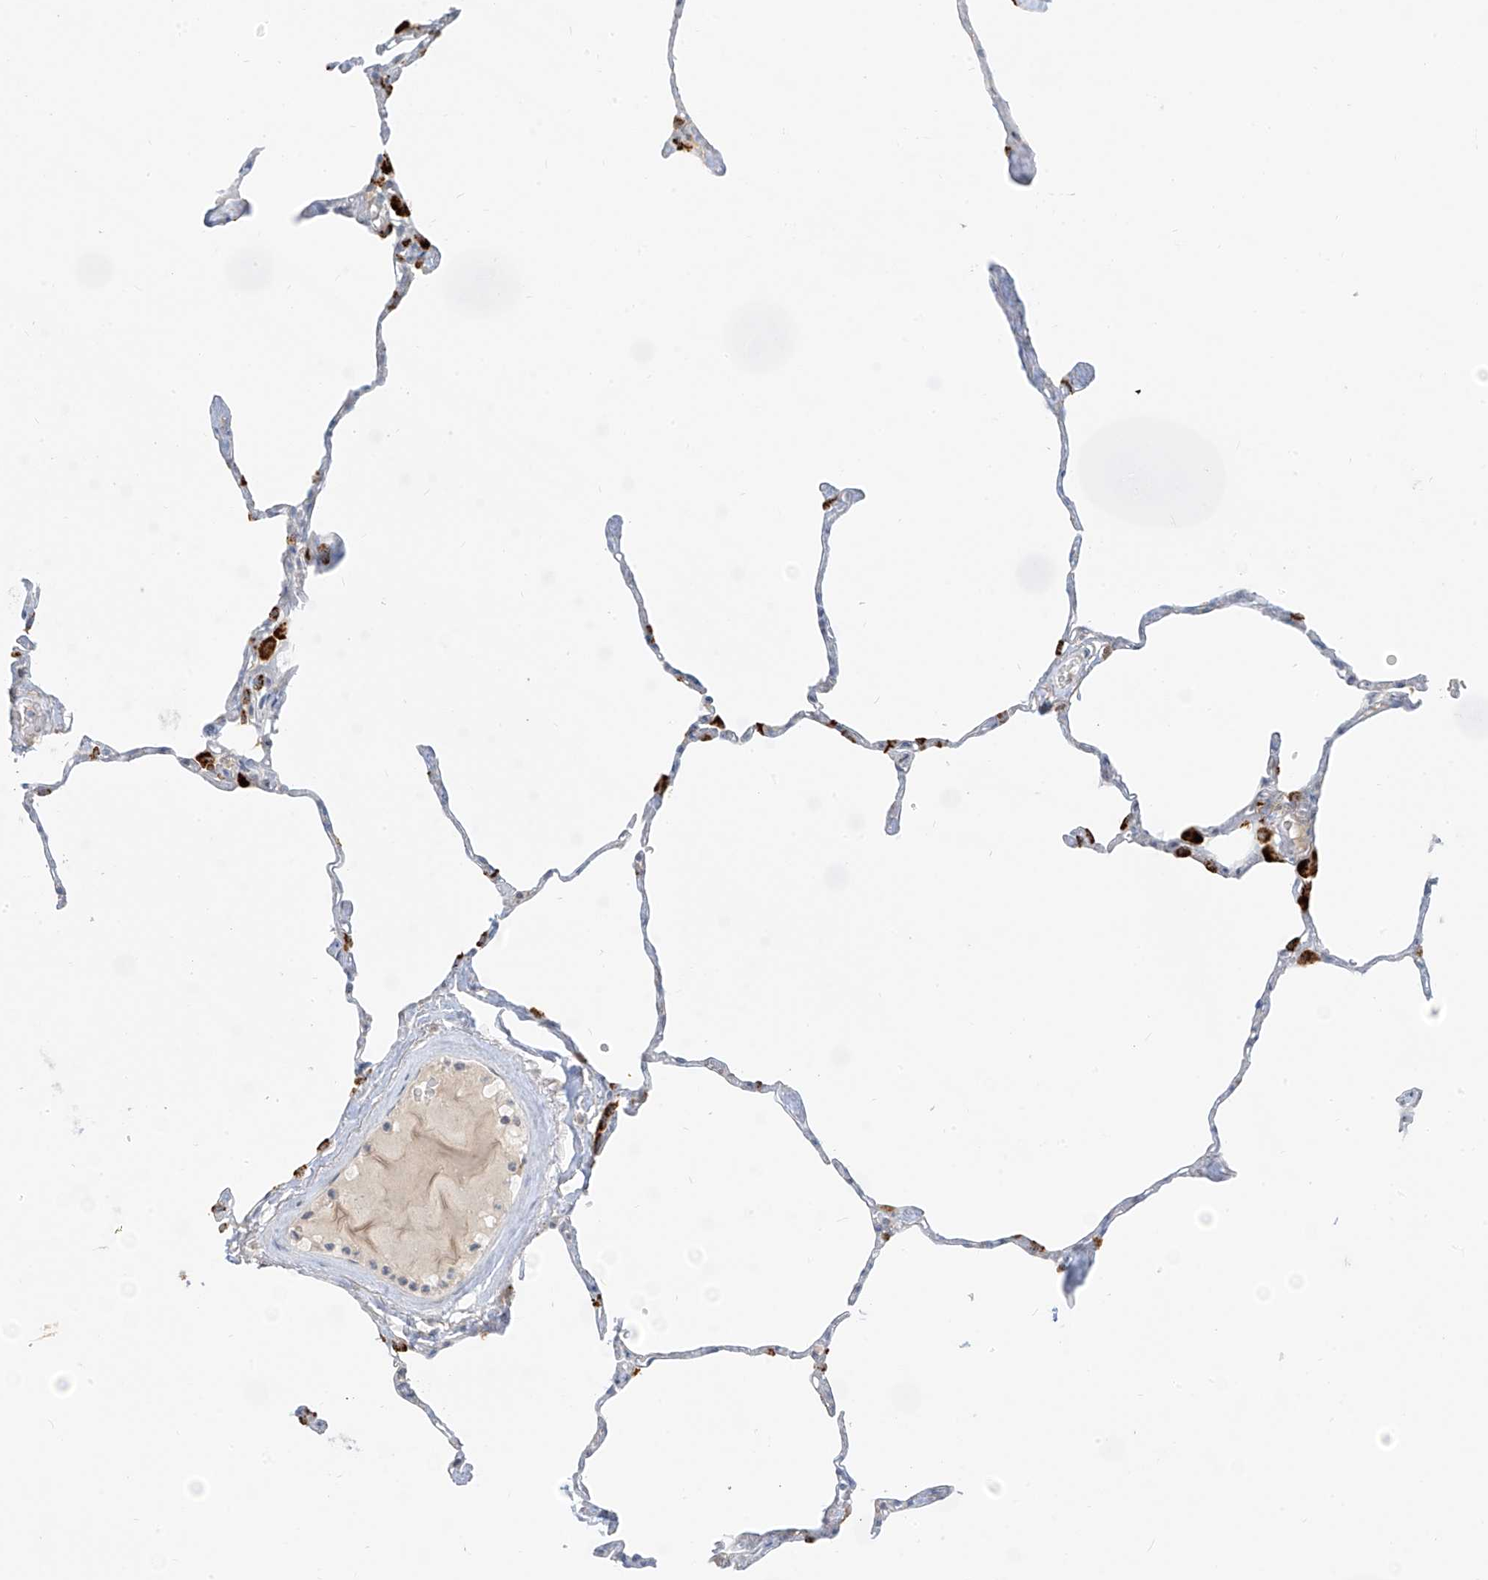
{"staining": {"intensity": "moderate", "quantity": "<25%", "location": "cytoplasmic/membranous"}, "tissue": "lung", "cell_type": "Alveolar cells", "image_type": "normal", "snomed": [{"axis": "morphology", "description": "Normal tissue, NOS"}, {"axis": "topography", "description": "Lung"}], "caption": "There is low levels of moderate cytoplasmic/membranous positivity in alveolar cells of normal lung, as demonstrated by immunohistochemical staining (brown color).", "gene": "C2orf42", "patient": {"sex": "male", "age": 65}}